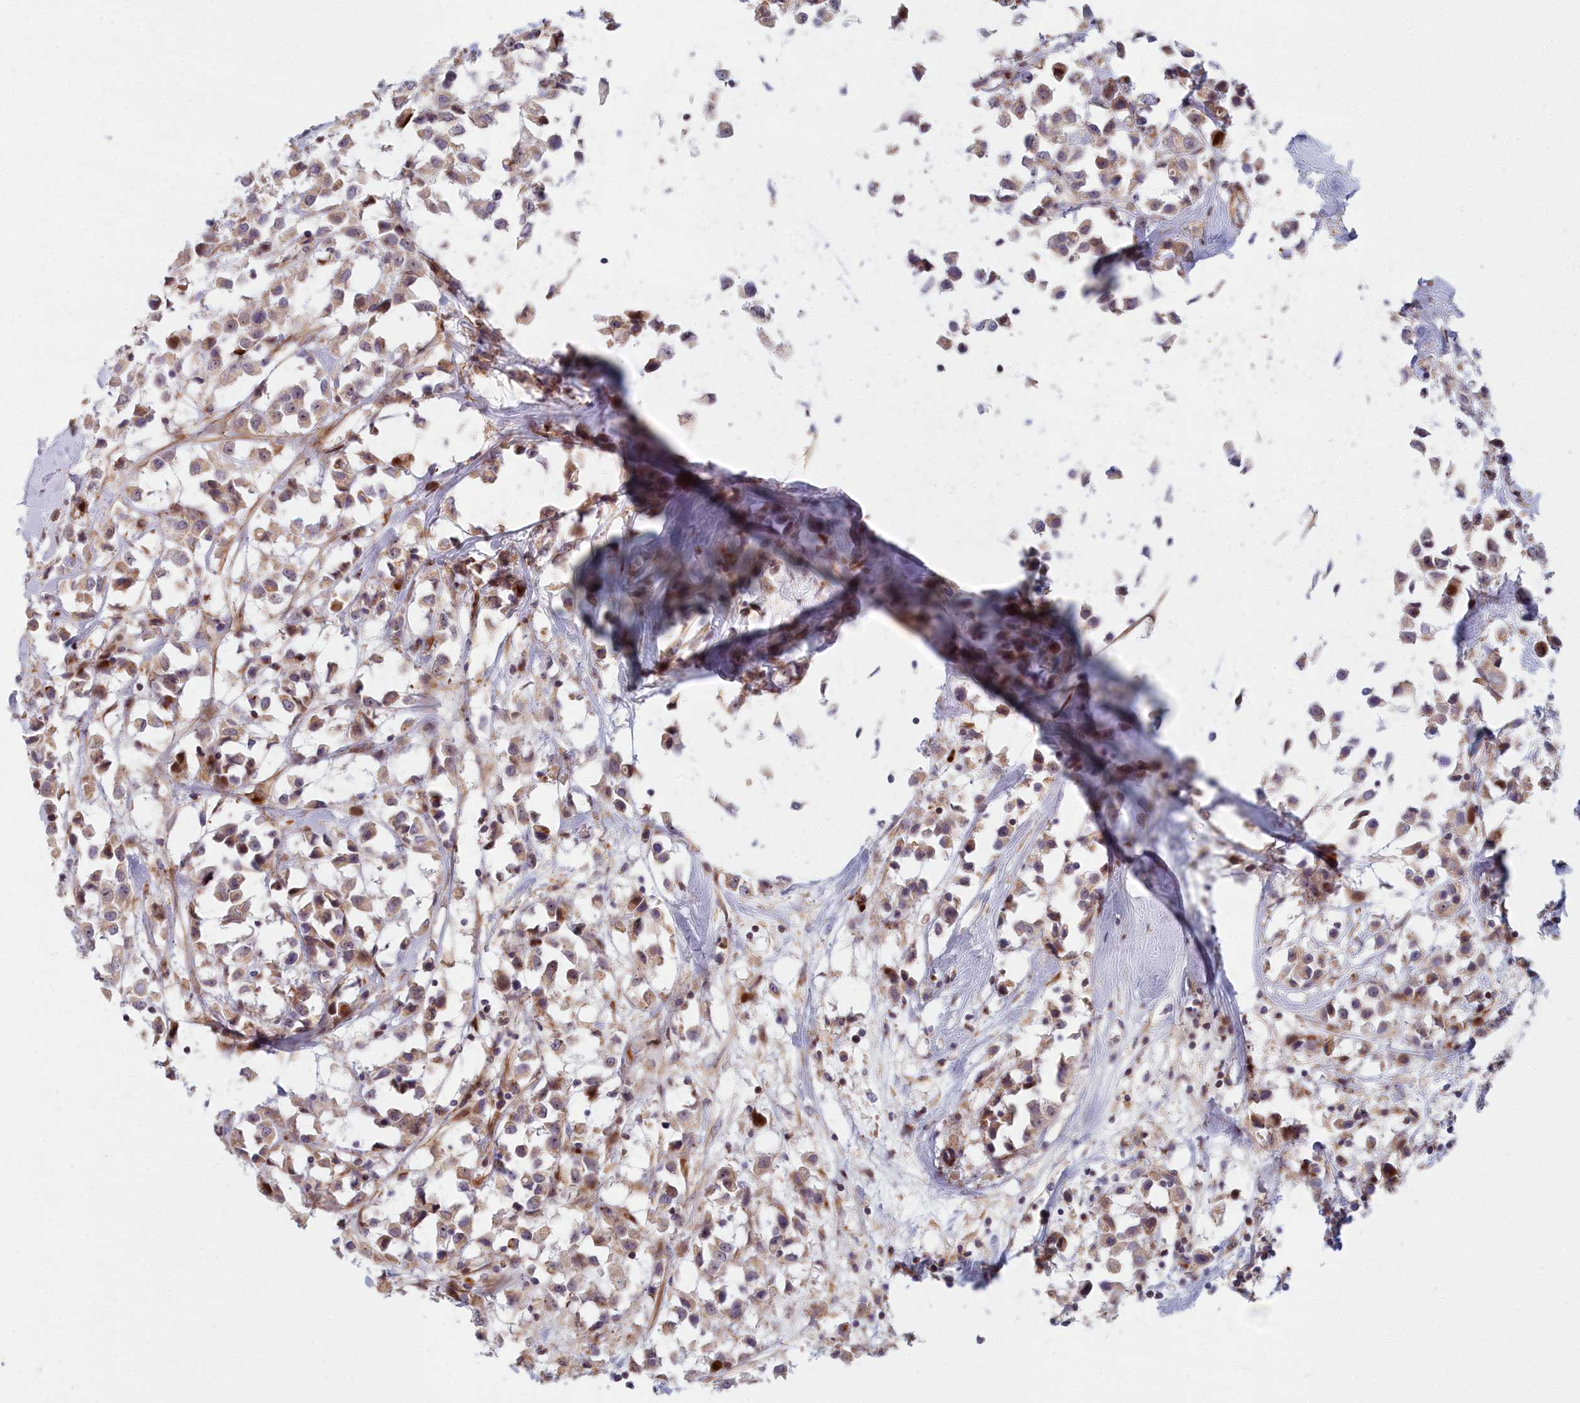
{"staining": {"intensity": "weak", "quantity": ">75%", "location": "cytoplasmic/membranous"}, "tissue": "breast cancer", "cell_type": "Tumor cells", "image_type": "cancer", "snomed": [{"axis": "morphology", "description": "Duct carcinoma"}, {"axis": "topography", "description": "Breast"}], "caption": "Tumor cells show low levels of weak cytoplasmic/membranous staining in approximately >75% of cells in human breast cancer.", "gene": "C15orf40", "patient": {"sex": "female", "age": 61}}